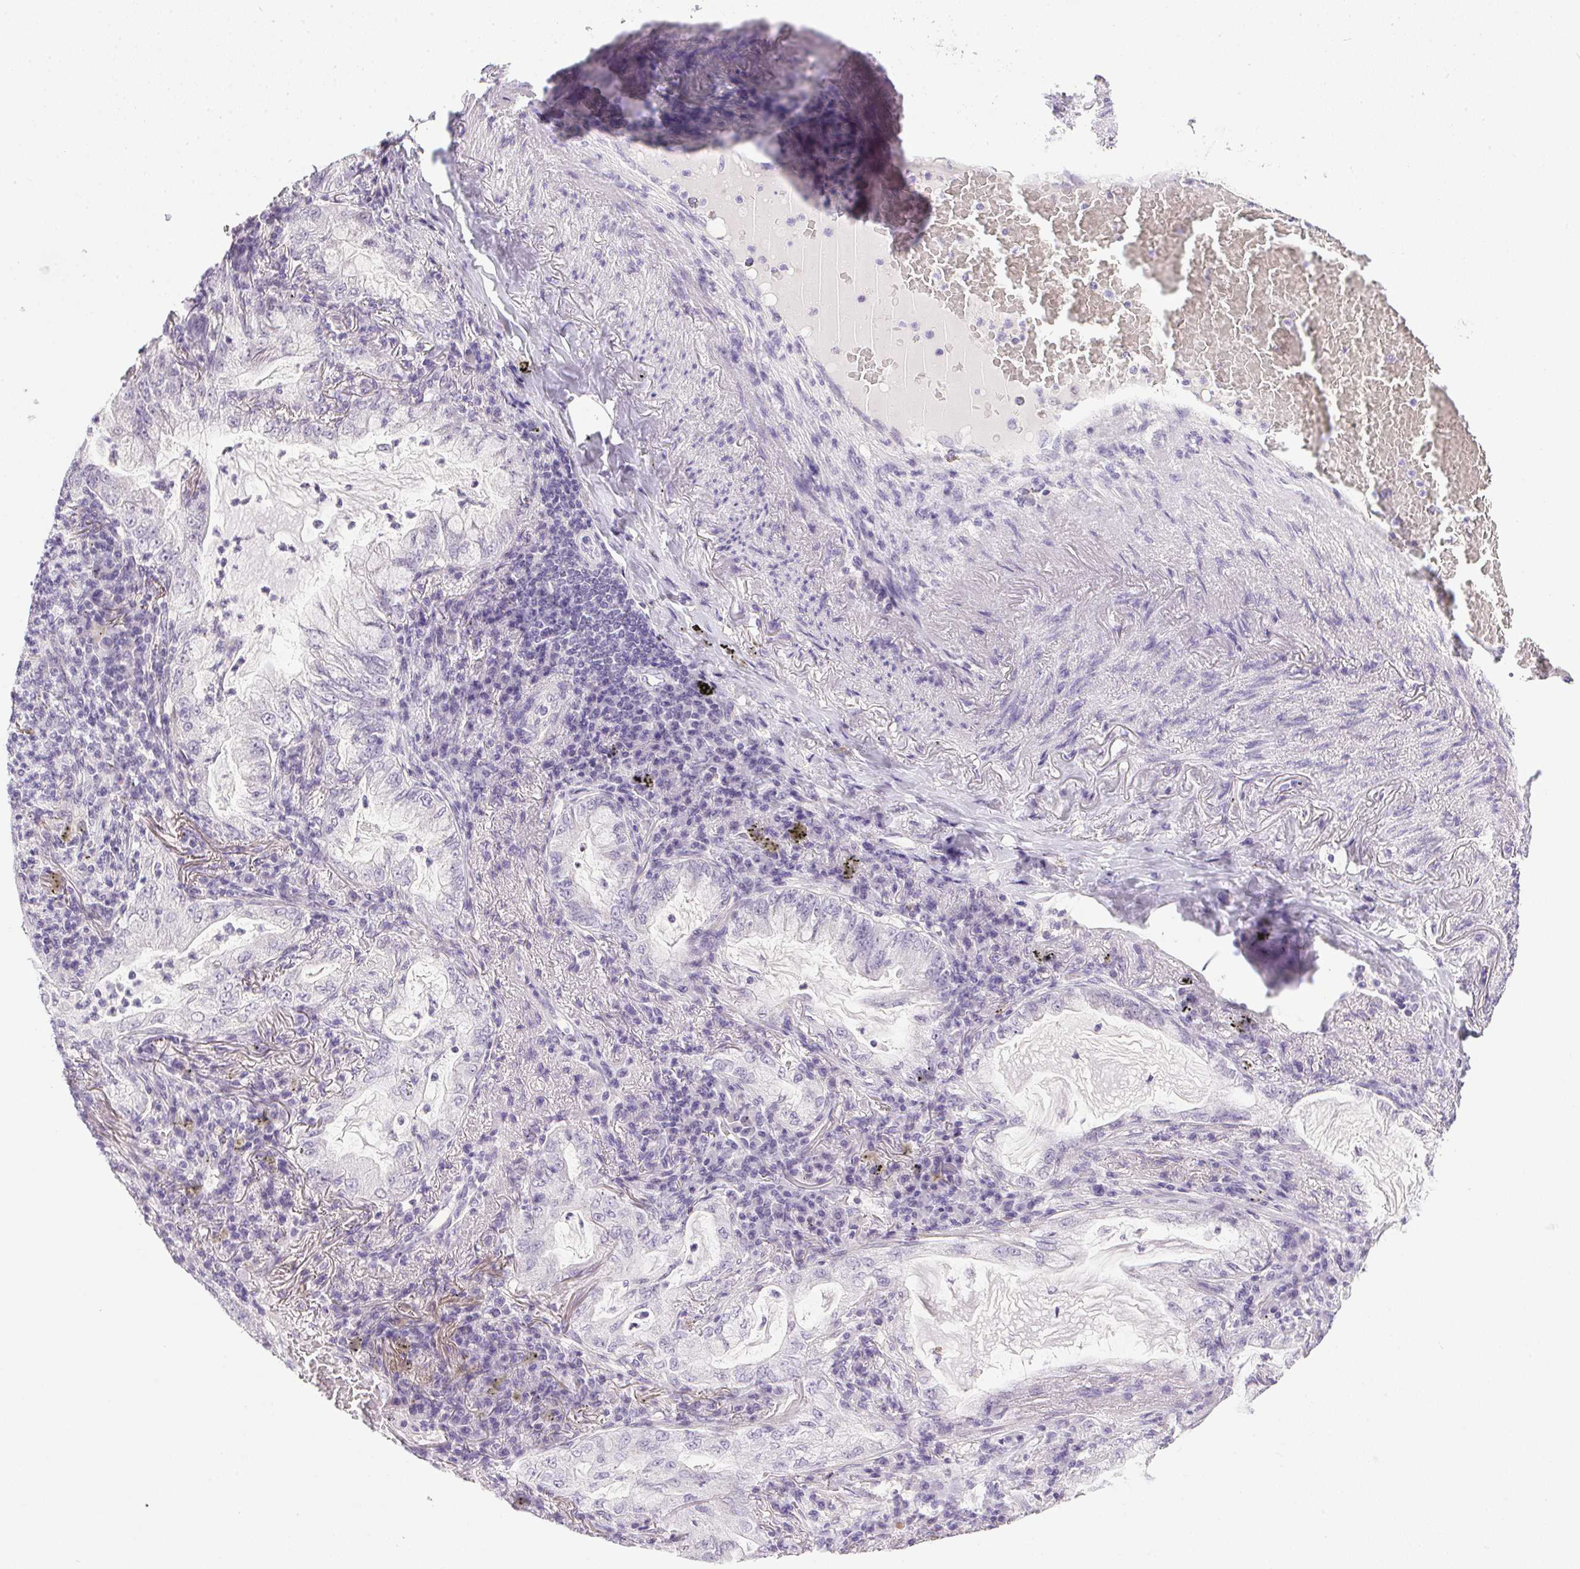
{"staining": {"intensity": "negative", "quantity": "none", "location": "none"}, "tissue": "lung cancer", "cell_type": "Tumor cells", "image_type": "cancer", "snomed": [{"axis": "morphology", "description": "Adenocarcinoma, NOS"}, {"axis": "topography", "description": "Lung"}], "caption": "Immunohistochemistry (IHC) histopathology image of neoplastic tissue: lung cancer (adenocarcinoma) stained with DAB displays no significant protein positivity in tumor cells. (DAB IHC visualized using brightfield microscopy, high magnification).", "gene": "PRL", "patient": {"sex": "female", "age": 73}}